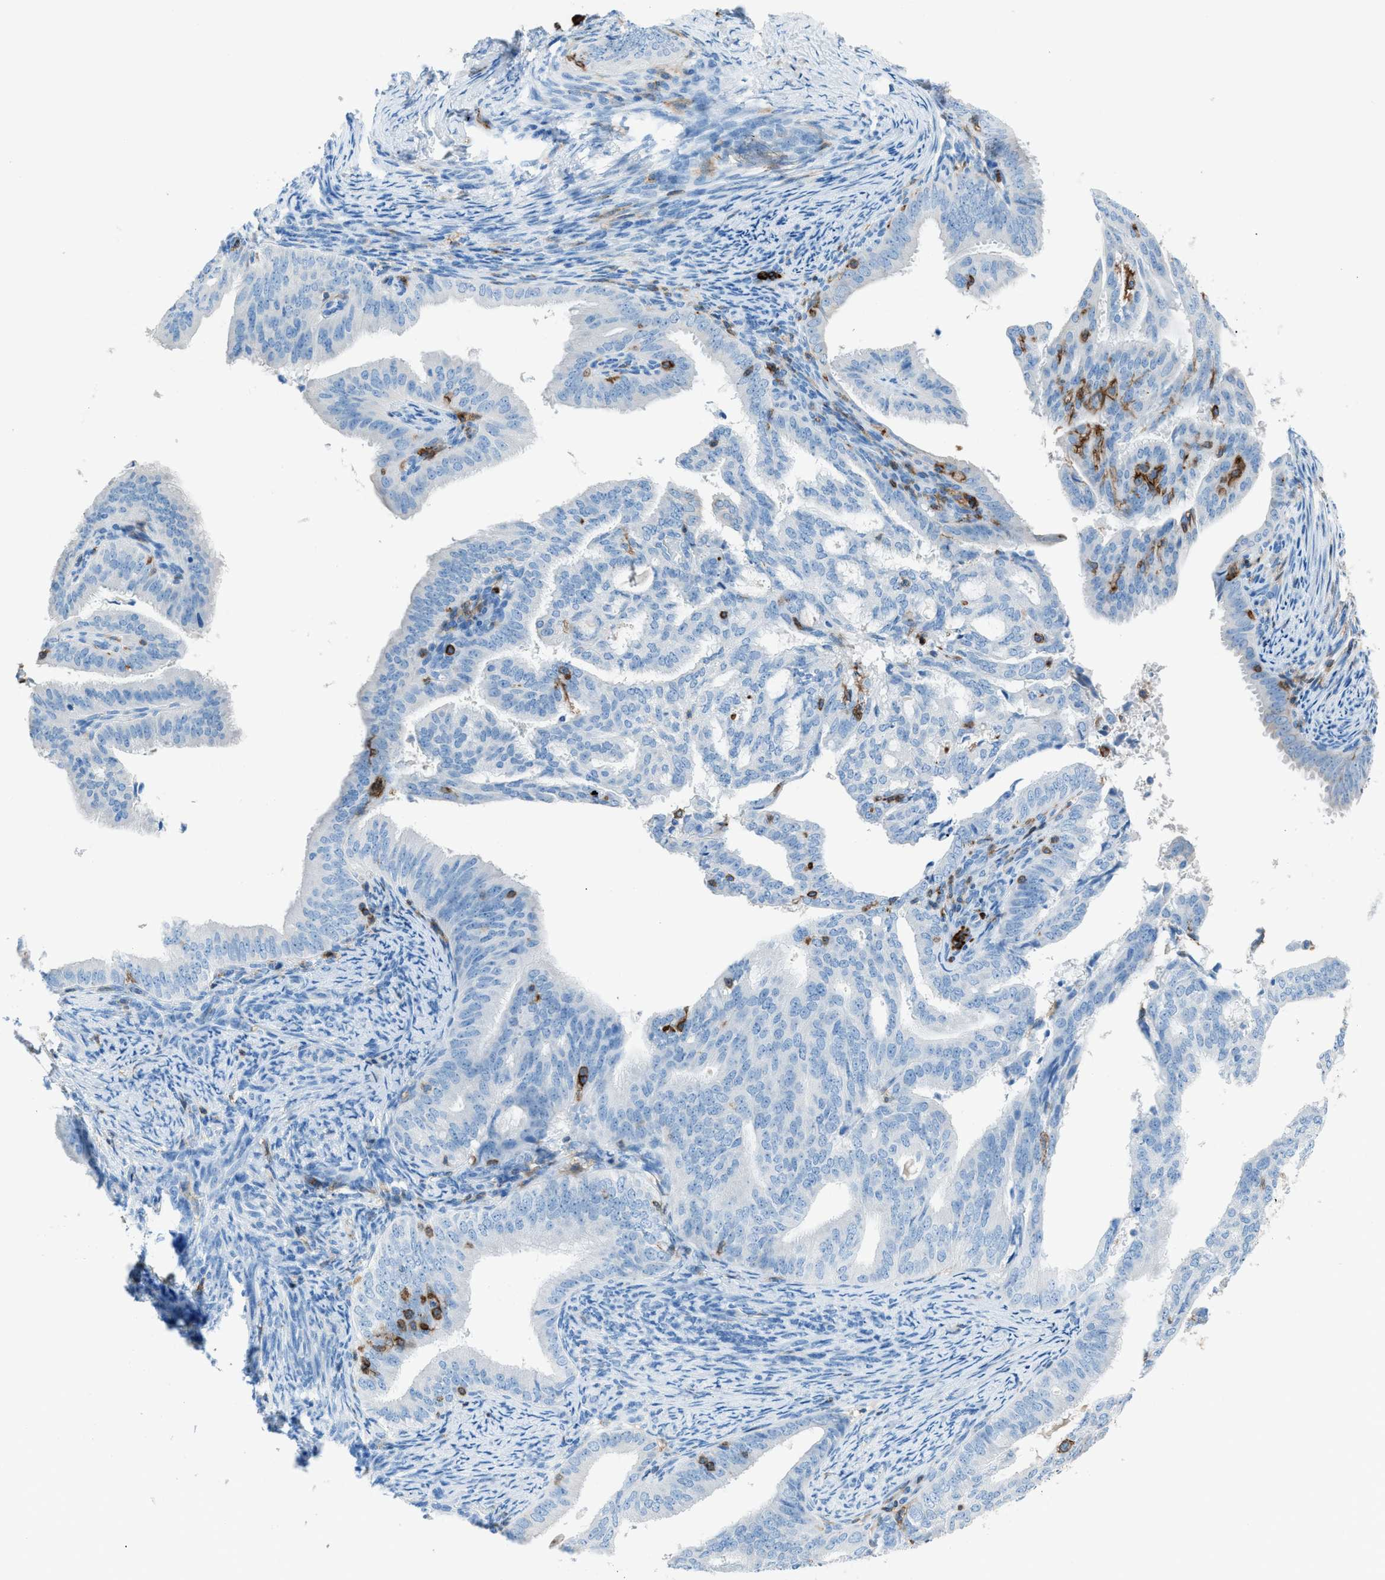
{"staining": {"intensity": "negative", "quantity": "none", "location": "none"}, "tissue": "endometrial cancer", "cell_type": "Tumor cells", "image_type": "cancer", "snomed": [{"axis": "morphology", "description": "Adenocarcinoma, NOS"}, {"axis": "topography", "description": "Endometrium"}], "caption": "Immunohistochemistry of human adenocarcinoma (endometrial) displays no staining in tumor cells.", "gene": "ITGB2", "patient": {"sex": "female", "age": 58}}